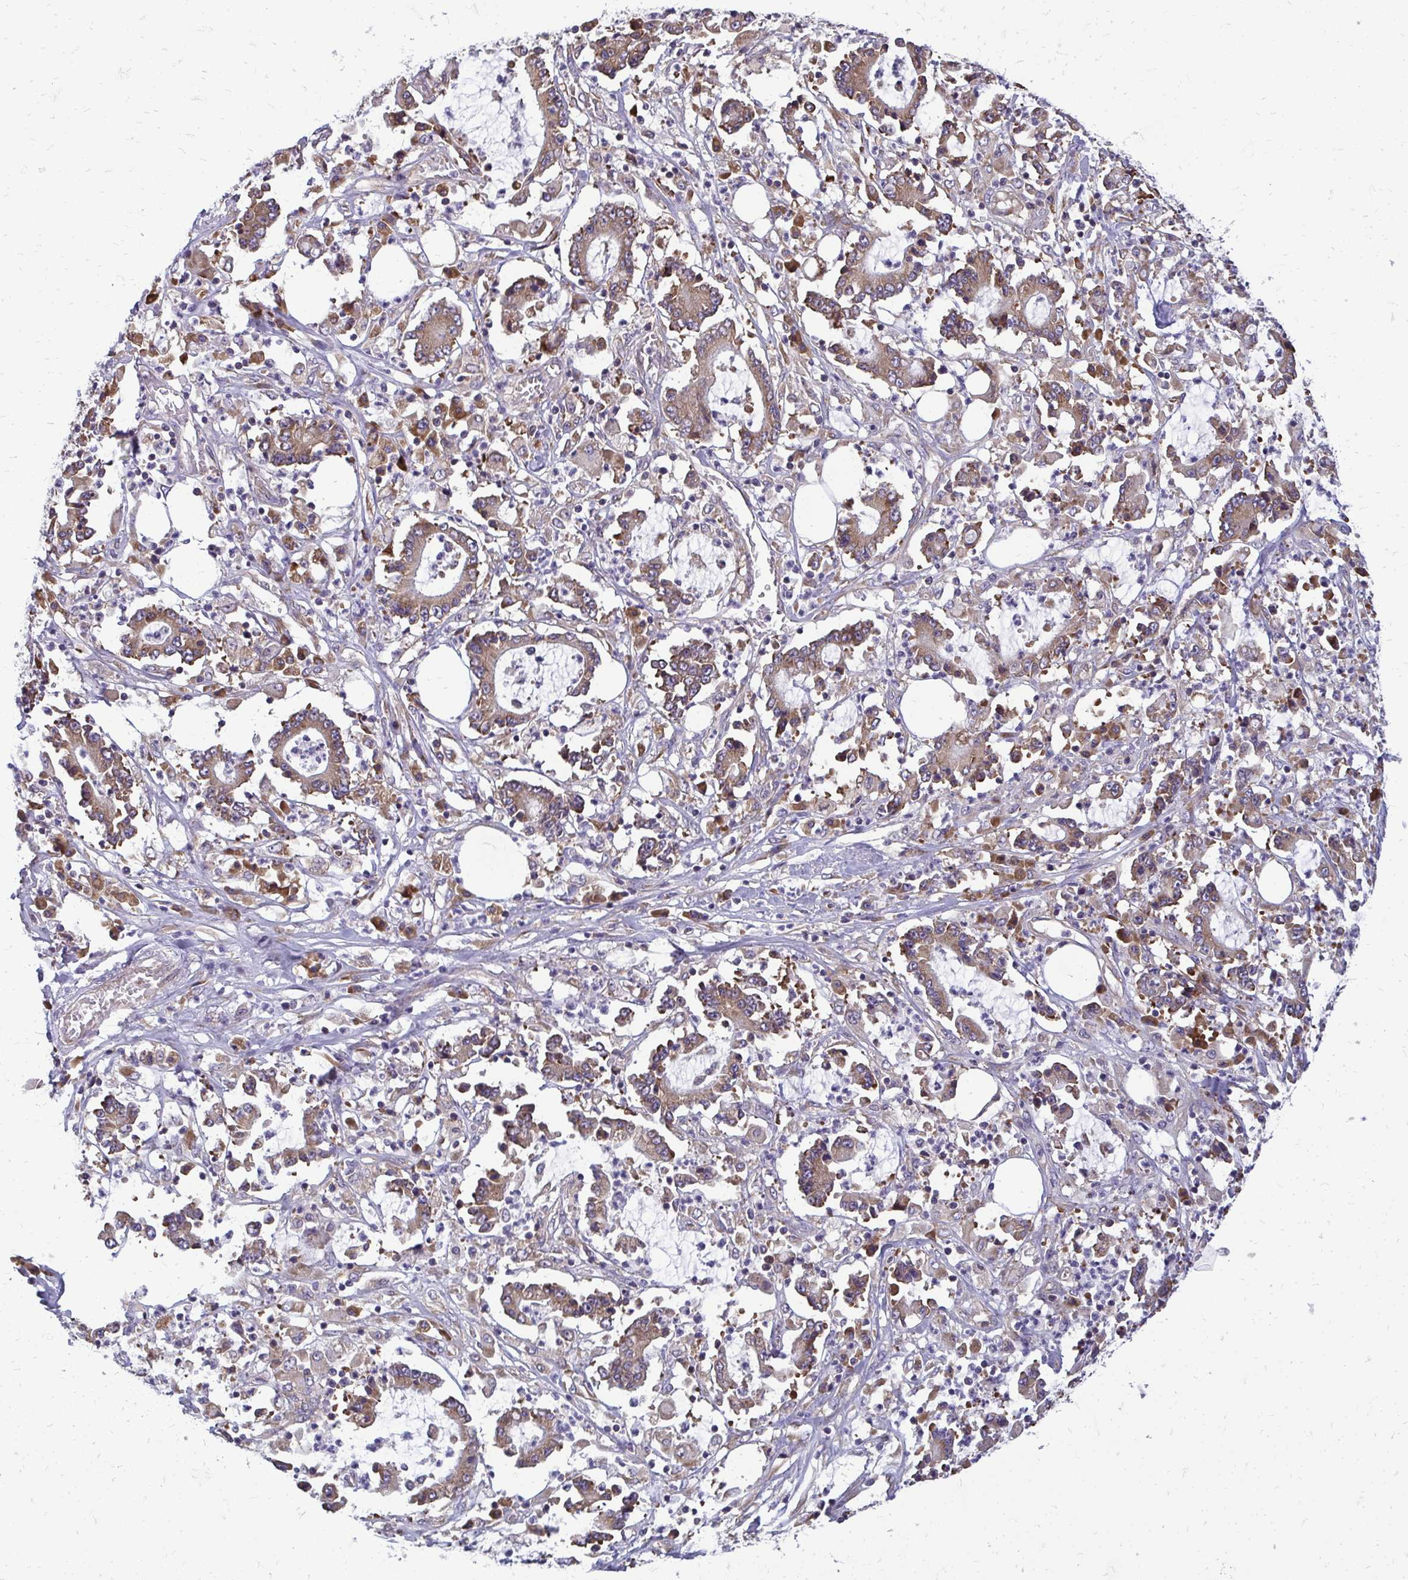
{"staining": {"intensity": "moderate", "quantity": ">75%", "location": "cytoplasmic/membranous"}, "tissue": "stomach cancer", "cell_type": "Tumor cells", "image_type": "cancer", "snomed": [{"axis": "morphology", "description": "Adenocarcinoma, NOS"}, {"axis": "topography", "description": "Stomach, upper"}], "caption": "Stomach cancer stained with immunohistochemistry exhibits moderate cytoplasmic/membranous staining in approximately >75% of tumor cells.", "gene": "RPLP2", "patient": {"sex": "male", "age": 68}}